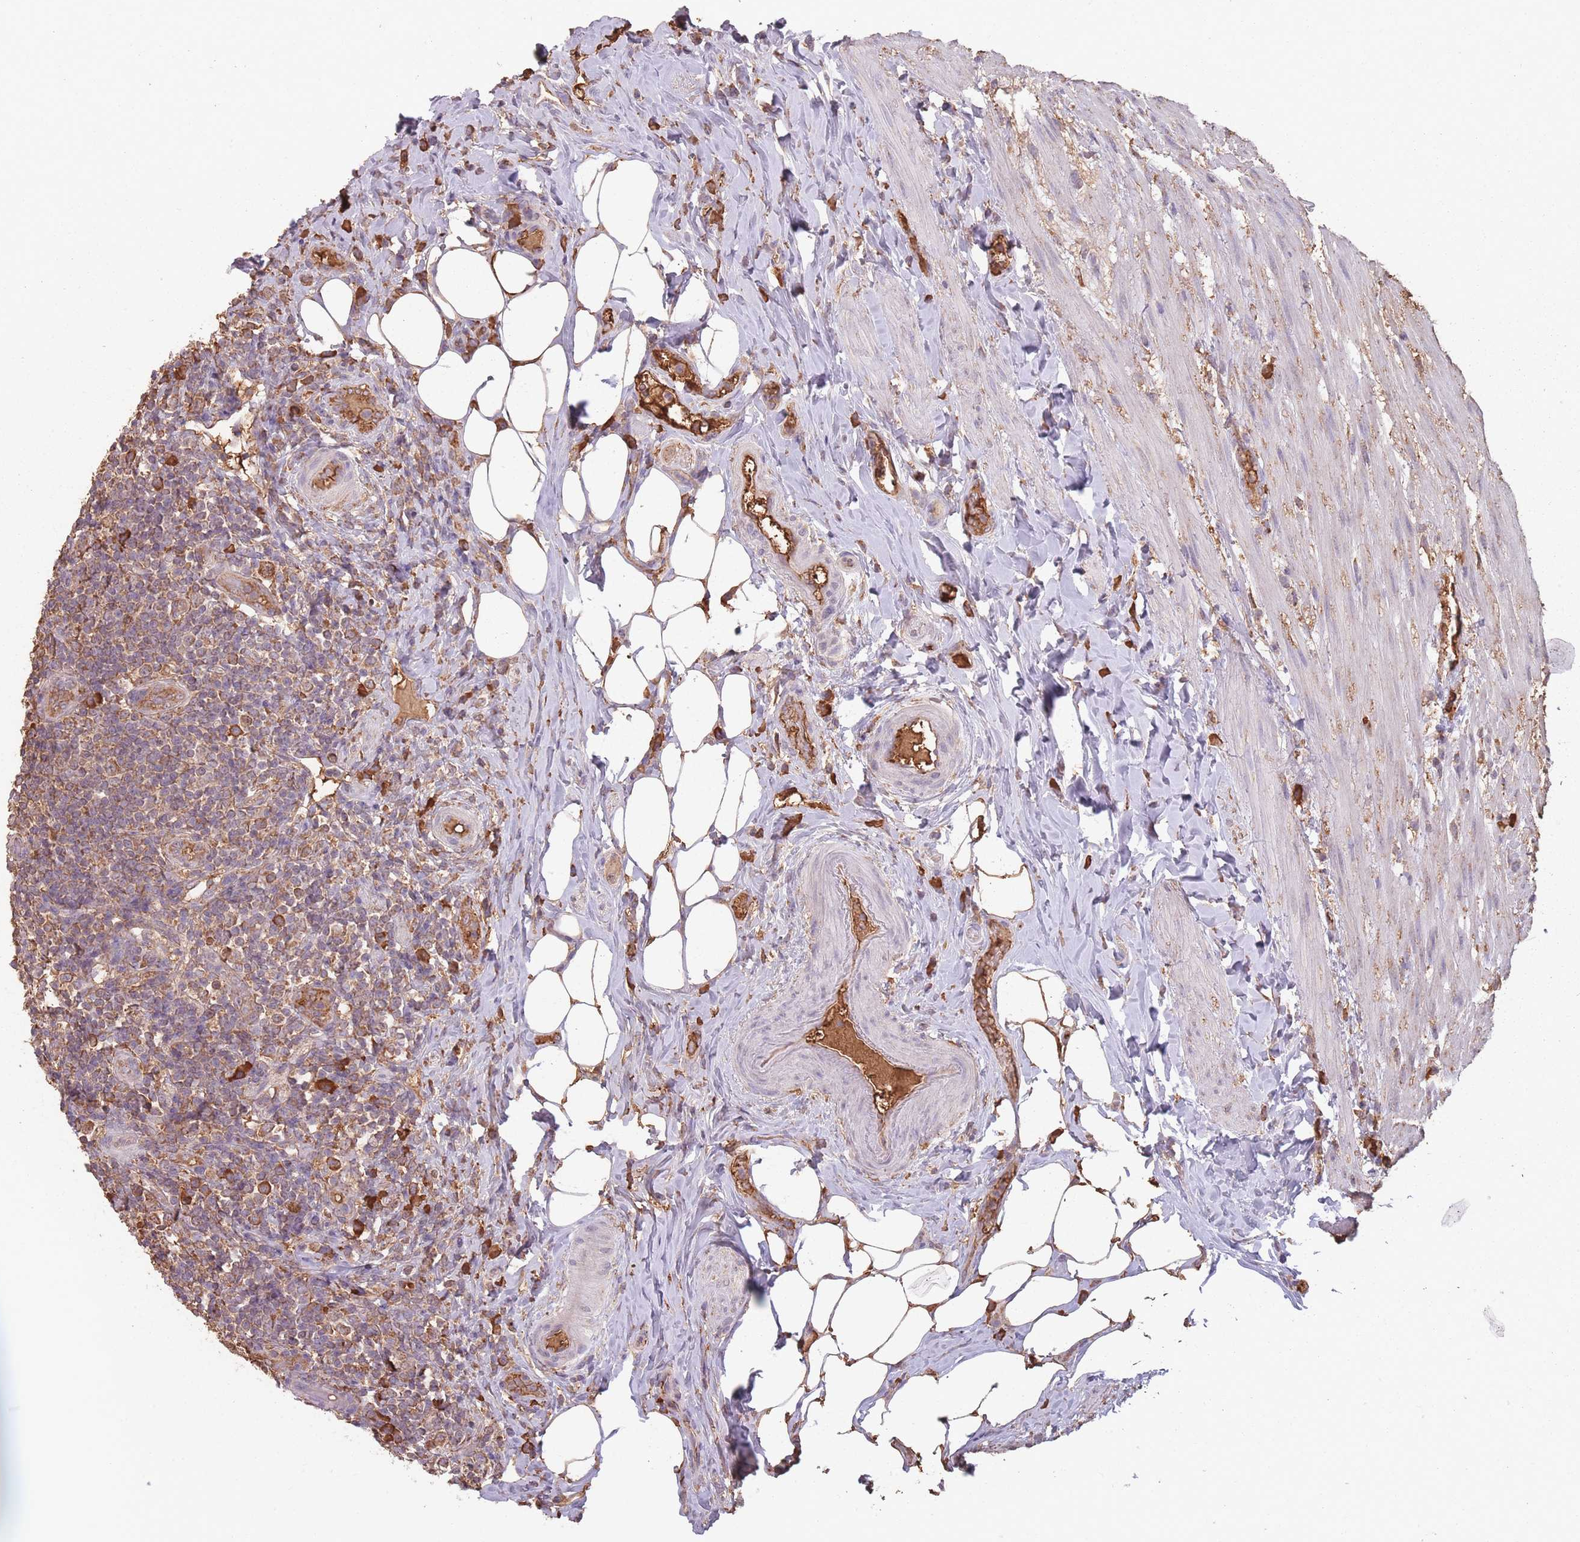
{"staining": {"intensity": "moderate", "quantity": ">75%", "location": "cytoplasmic/membranous"}, "tissue": "appendix", "cell_type": "Glandular cells", "image_type": "normal", "snomed": [{"axis": "morphology", "description": "Normal tissue, NOS"}, {"axis": "topography", "description": "Appendix"}], "caption": "This photomicrograph displays immunohistochemistry staining of normal human appendix, with medium moderate cytoplasmic/membranous positivity in approximately >75% of glandular cells.", "gene": "SANBR", "patient": {"sex": "female", "age": 43}}